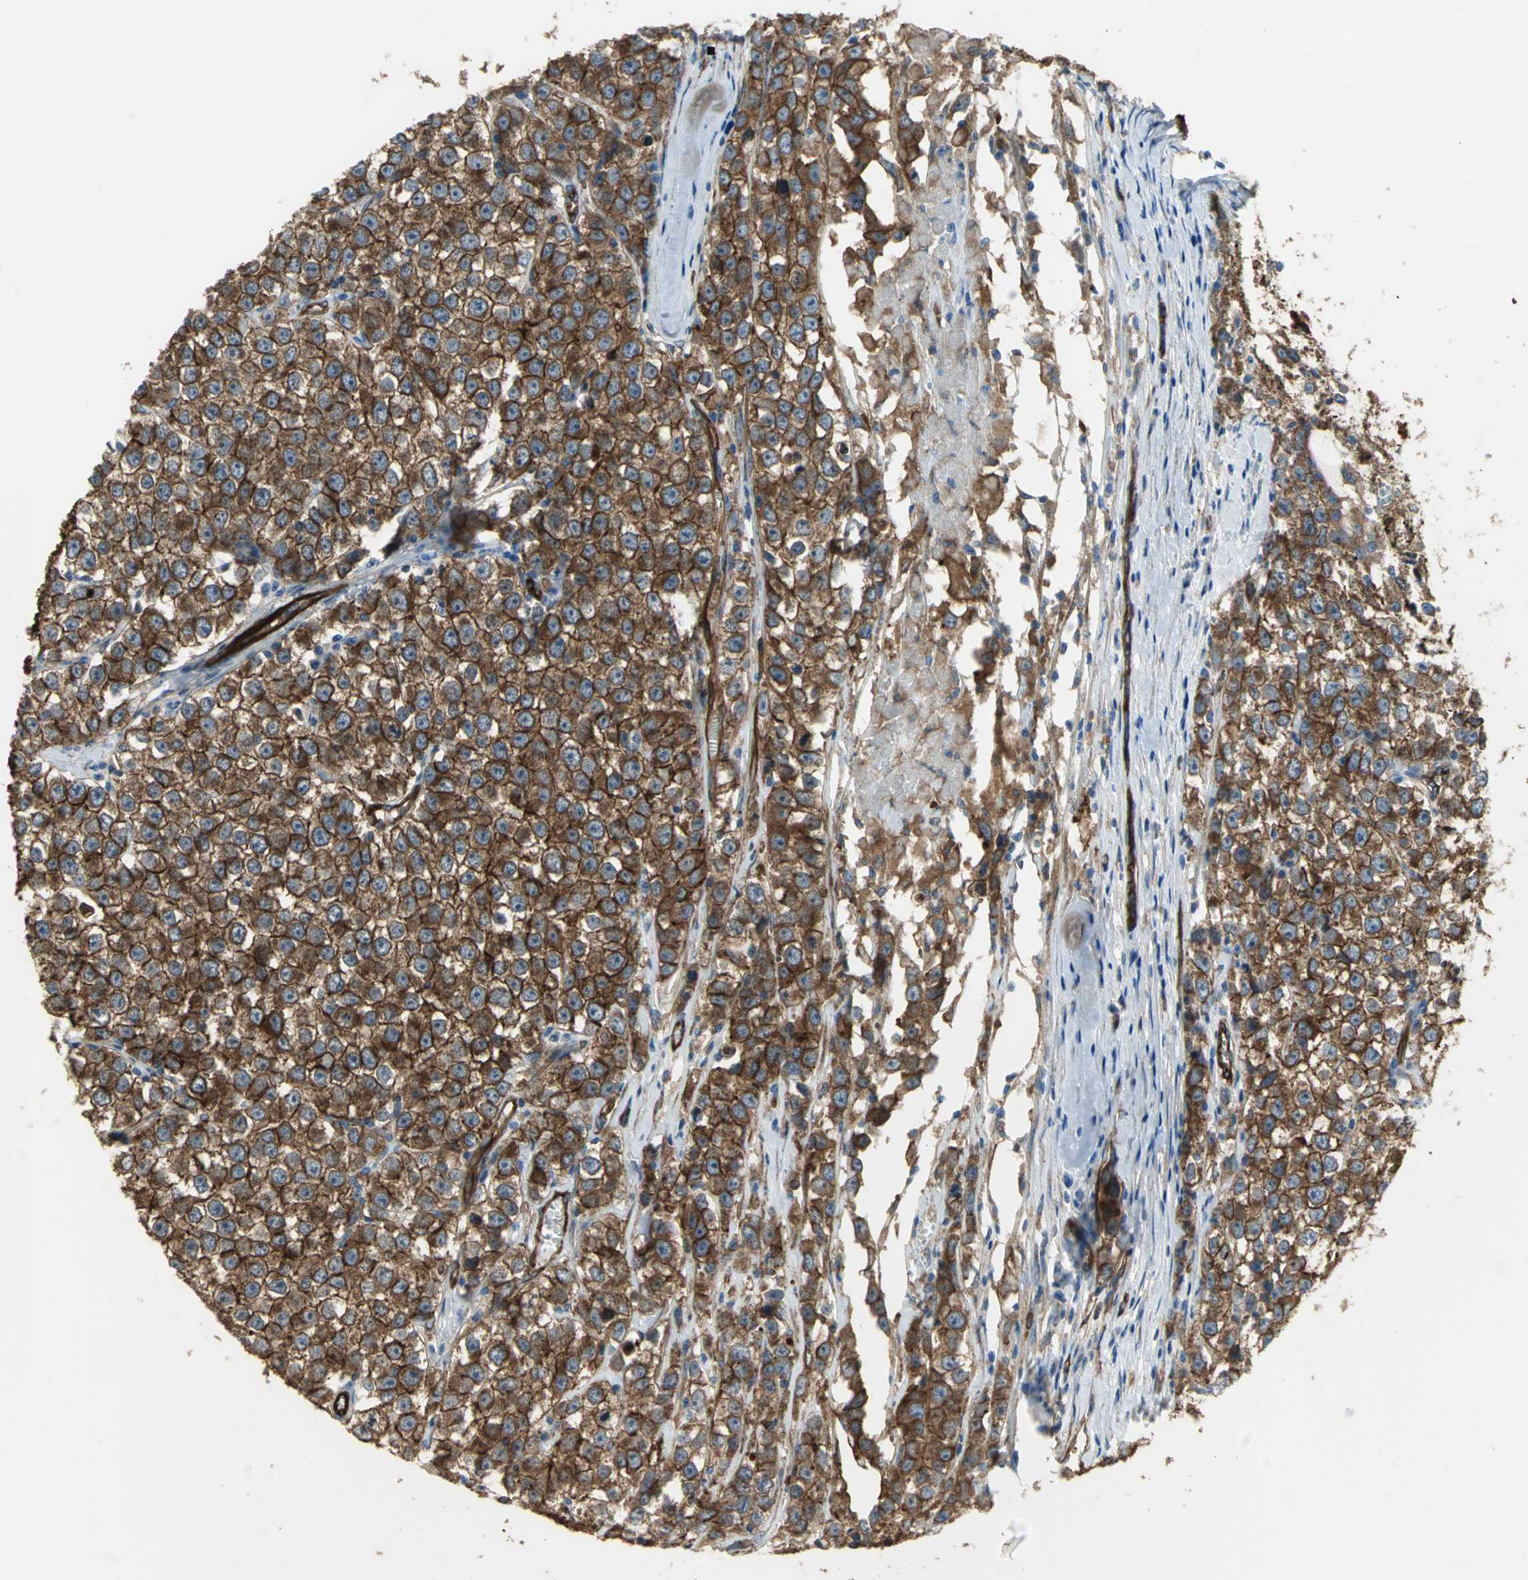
{"staining": {"intensity": "strong", "quantity": ">75%", "location": "cytoplasmic/membranous"}, "tissue": "testis cancer", "cell_type": "Tumor cells", "image_type": "cancer", "snomed": [{"axis": "morphology", "description": "Seminoma, NOS"}, {"axis": "morphology", "description": "Carcinoma, Embryonal, NOS"}, {"axis": "topography", "description": "Testis"}], "caption": "This histopathology image displays testis embryonal carcinoma stained with IHC to label a protein in brown. The cytoplasmic/membranous of tumor cells show strong positivity for the protein. Nuclei are counter-stained blue.", "gene": "FLNB", "patient": {"sex": "male", "age": 52}}